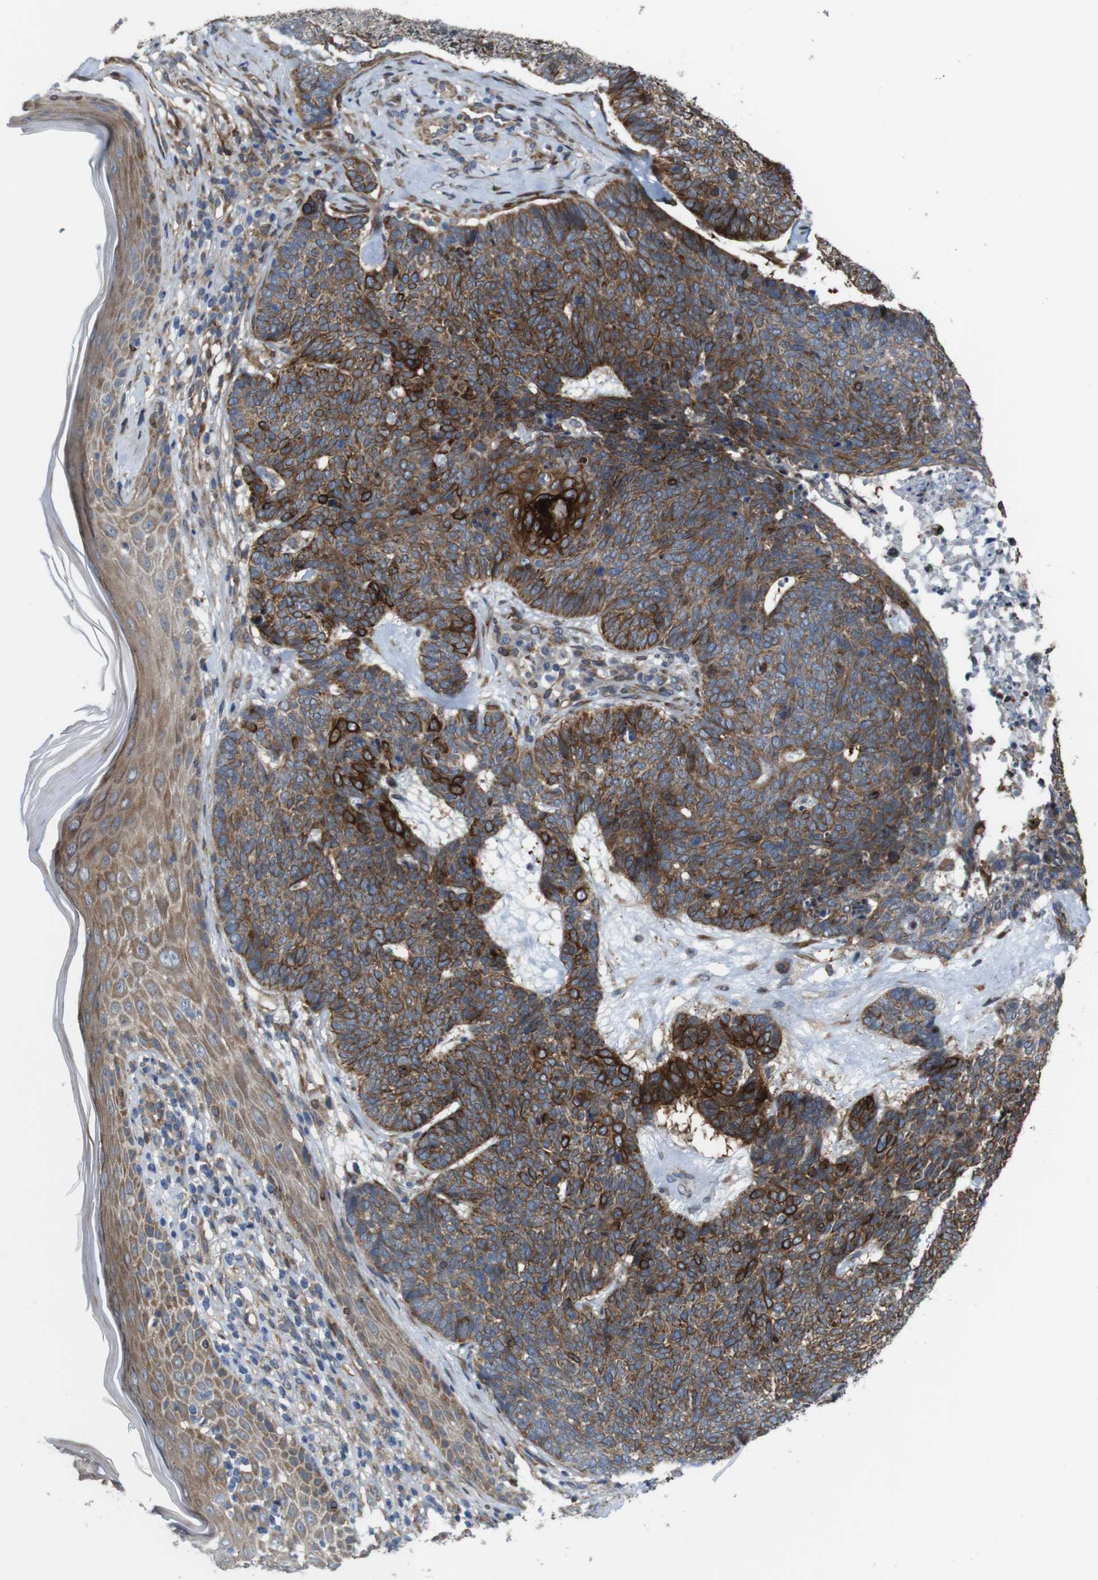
{"staining": {"intensity": "strong", "quantity": ">75%", "location": "cytoplasmic/membranous"}, "tissue": "skin cancer", "cell_type": "Tumor cells", "image_type": "cancer", "snomed": [{"axis": "morphology", "description": "Basal cell carcinoma"}, {"axis": "topography", "description": "Skin"}], "caption": "Immunohistochemistry (IHC) micrograph of human basal cell carcinoma (skin) stained for a protein (brown), which displays high levels of strong cytoplasmic/membranous expression in about >75% of tumor cells.", "gene": "PCOLCE2", "patient": {"sex": "female", "age": 84}}